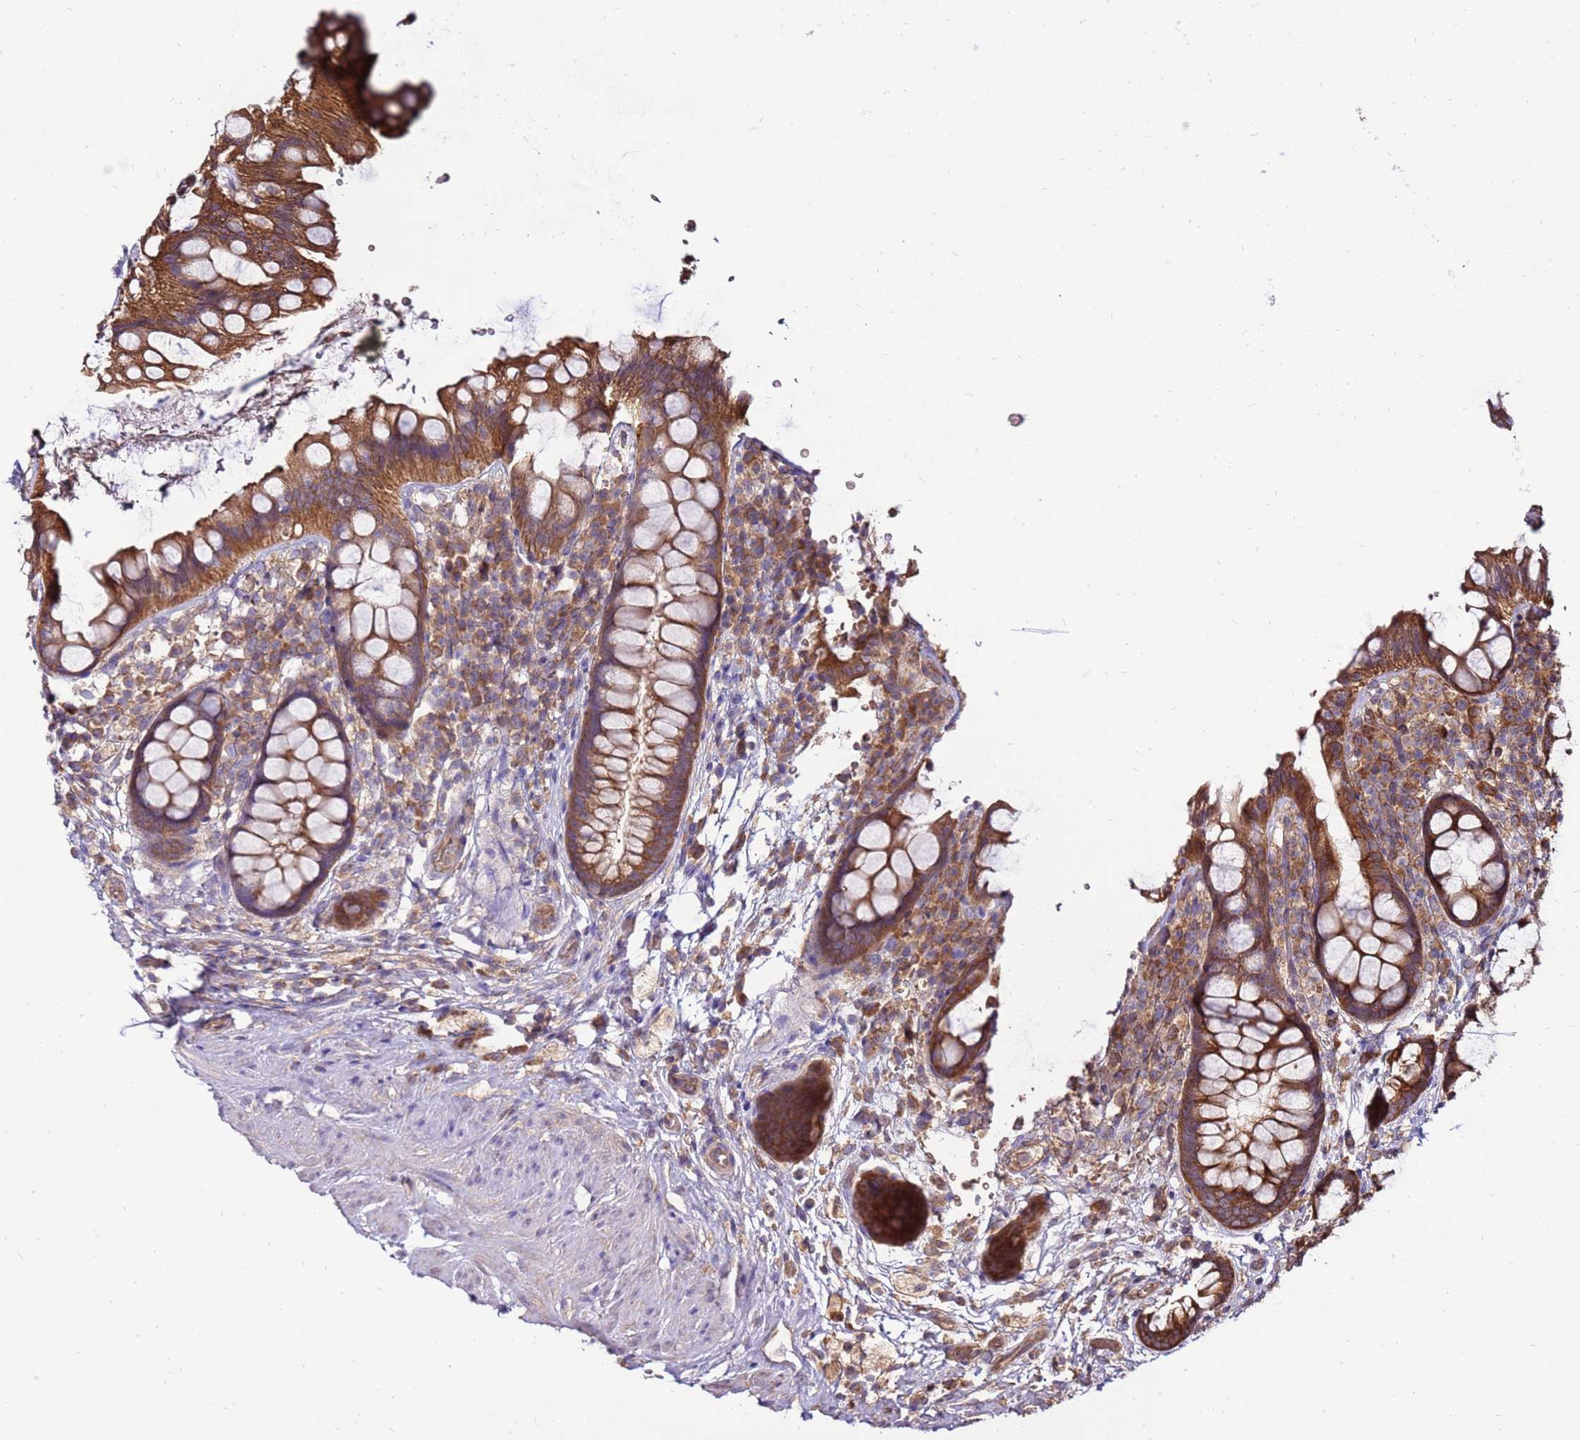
{"staining": {"intensity": "moderate", "quantity": ">75%", "location": "cytoplasmic/membranous"}, "tissue": "rectum", "cell_type": "Glandular cells", "image_type": "normal", "snomed": [{"axis": "morphology", "description": "Normal tissue, NOS"}, {"axis": "topography", "description": "Rectum"}, {"axis": "topography", "description": "Peripheral nerve tissue"}], "caption": "The photomicrograph reveals immunohistochemical staining of normal rectum. There is moderate cytoplasmic/membranous staining is present in approximately >75% of glandular cells.", "gene": "SLC44A5", "patient": {"sex": "female", "age": 69}}